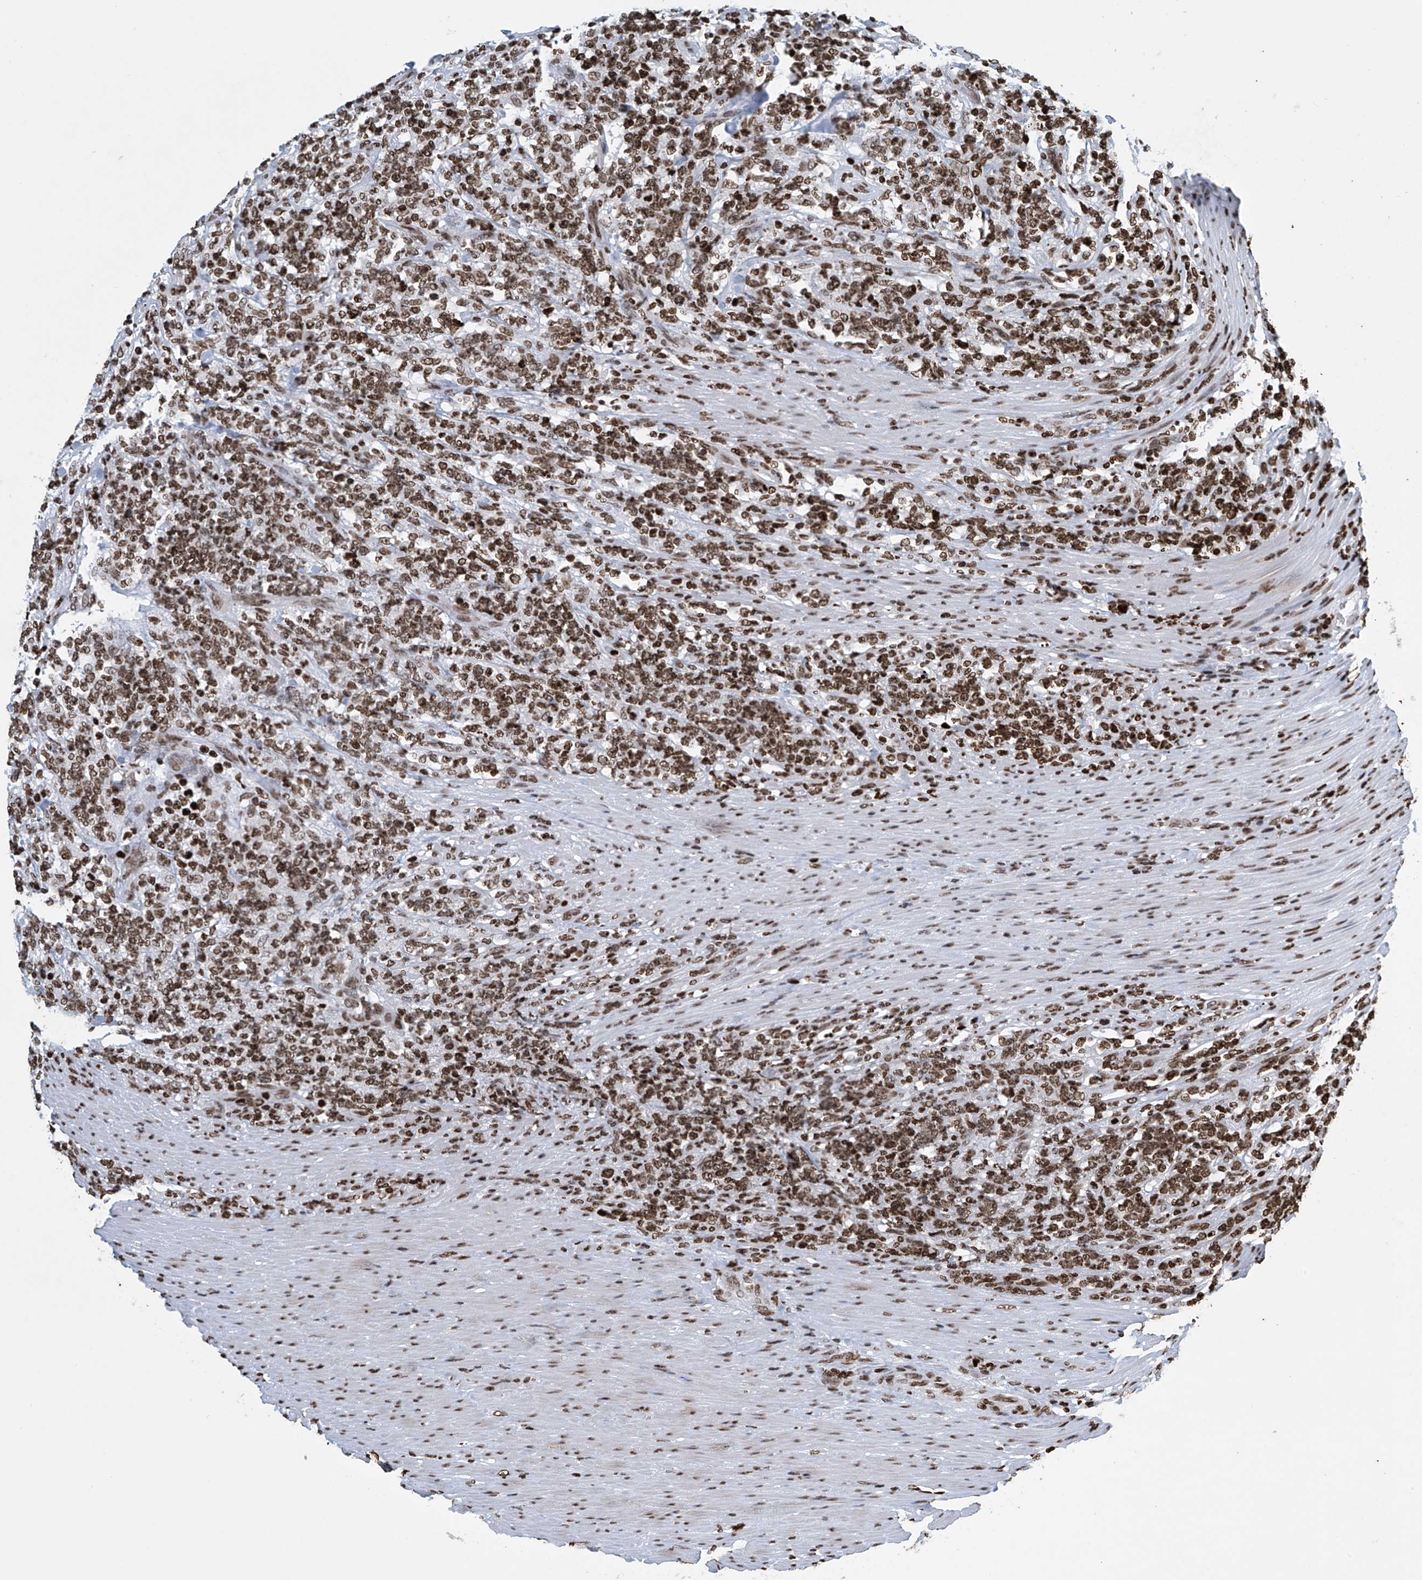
{"staining": {"intensity": "strong", "quantity": ">75%", "location": "nuclear"}, "tissue": "lymphoma", "cell_type": "Tumor cells", "image_type": "cancer", "snomed": [{"axis": "morphology", "description": "Malignant lymphoma, non-Hodgkin's type, High grade"}, {"axis": "topography", "description": "Soft tissue"}], "caption": "Immunohistochemical staining of human high-grade malignant lymphoma, non-Hodgkin's type displays high levels of strong nuclear expression in approximately >75% of tumor cells.", "gene": "H4C16", "patient": {"sex": "male", "age": 18}}